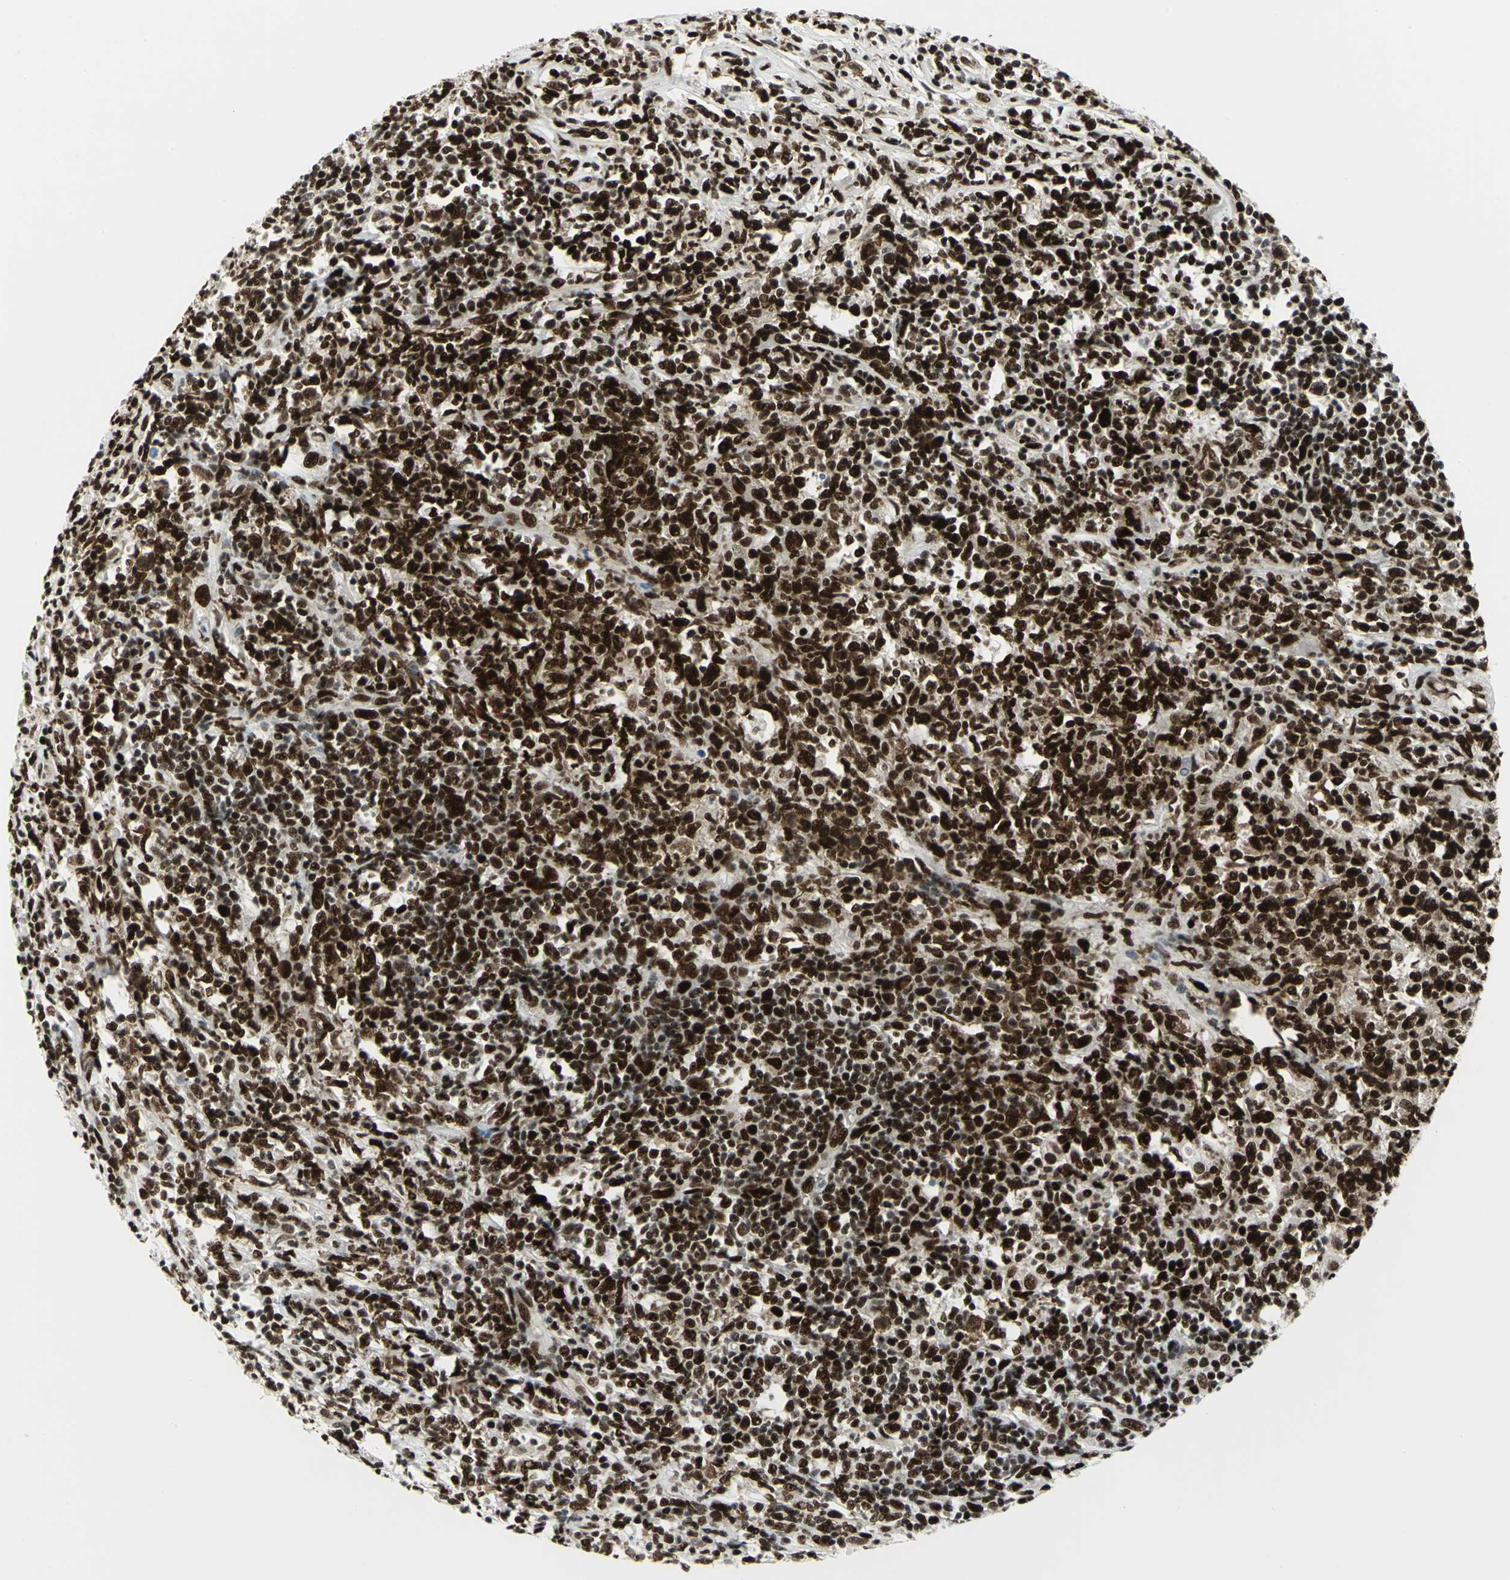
{"staining": {"intensity": "strong", "quantity": ">75%", "location": "nuclear"}, "tissue": "lymphoma", "cell_type": "Tumor cells", "image_type": "cancer", "snomed": [{"axis": "morphology", "description": "Malignant lymphoma, non-Hodgkin's type, High grade"}, {"axis": "topography", "description": "Lymph node"}], "caption": "IHC of lymphoma reveals high levels of strong nuclear positivity in about >75% of tumor cells.", "gene": "SMARCA4", "patient": {"sex": "female", "age": 84}}